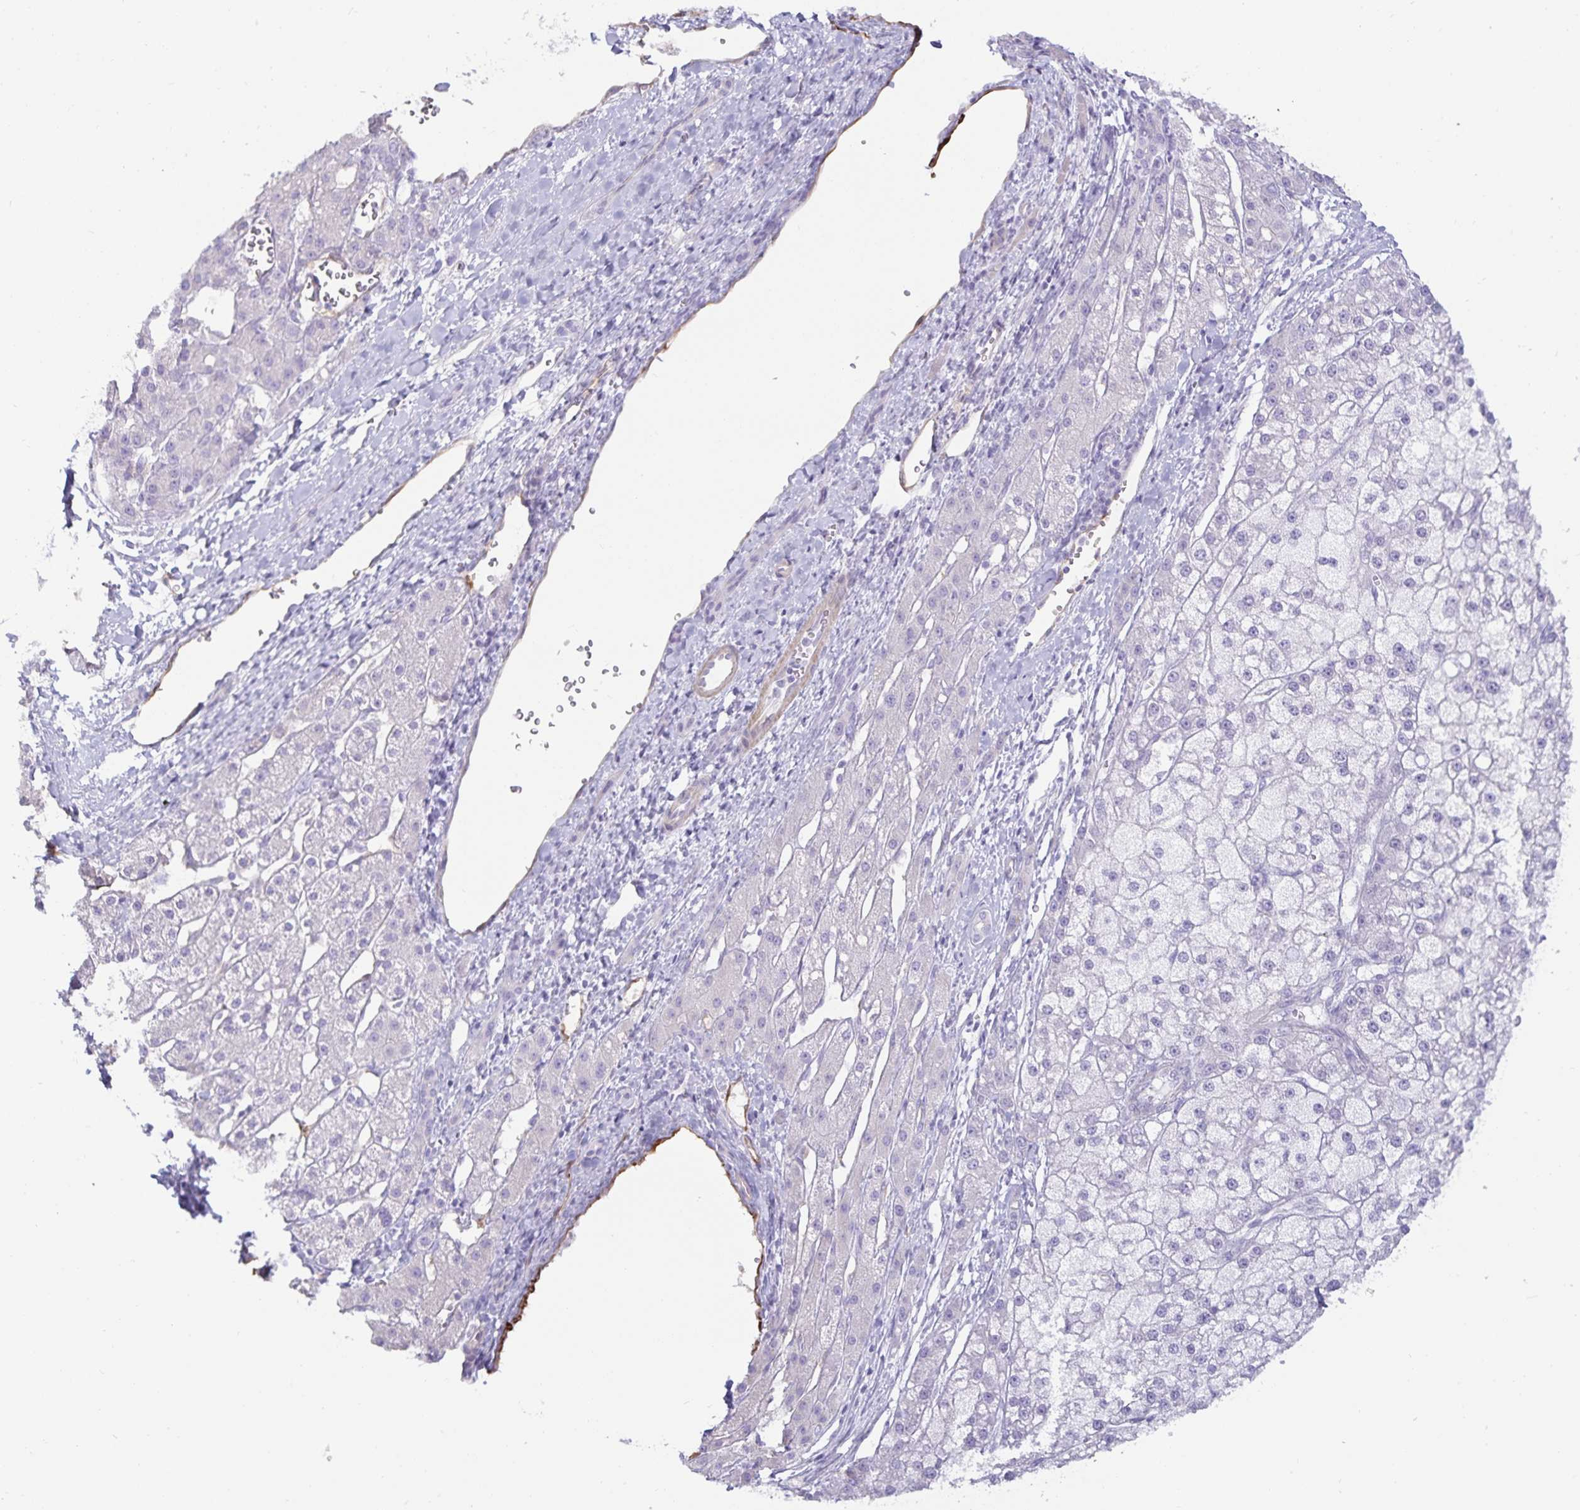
{"staining": {"intensity": "negative", "quantity": "none", "location": "none"}, "tissue": "liver cancer", "cell_type": "Tumor cells", "image_type": "cancer", "snomed": [{"axis": "morphology", "description": "Carcinoma, Hepatocellular, NOS"}, {"axis": "topography", "description": "Liver"}], "caption": "A high-resolution photomicrograph shows immunohistochemistry staining of liver cancer (hepatocellular carcinoma), which reveals no significant positivity in tumor cells.", "gene": "SPAG4", "patient": {"sex": "male", "age": 67}}